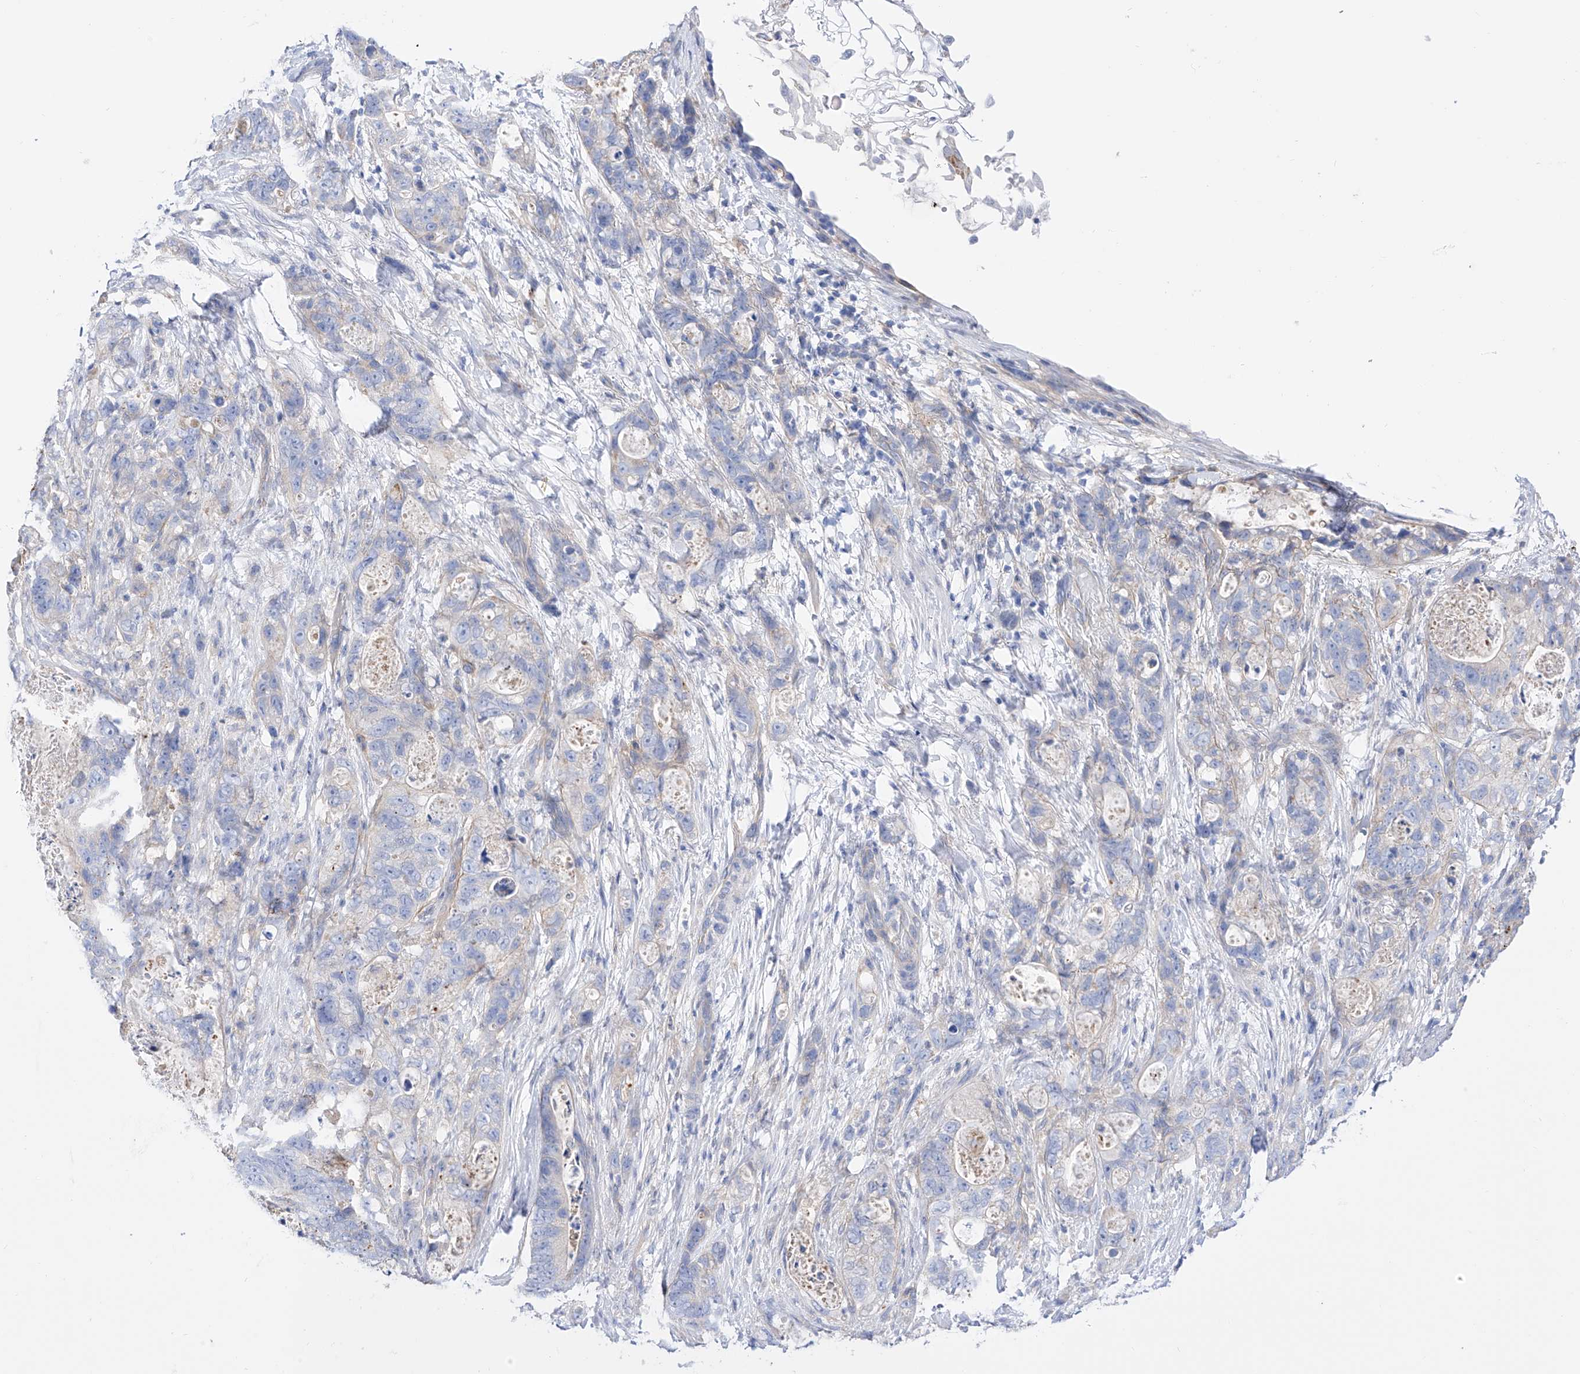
{"staining": {"intensity": "negative", "quantity": "none", "location": "none"}, "tissue": "stomach cancer", "cell_type": "Tumor cells", "image_type": "cancer", "snomed": [{"axis": "morphology", "description": "Normal tissue, NOS"}, {"axis": "morphology", "description": "Adenocarcinoma, NOS"}, {"axis": "topography", "description": "Stomach"}], "caption": "The image reveals no staining of tumor cells in stomach adenocarcinoma. (Brightfield microscopy of DAB immunohistochemistry at high magnification).", "gene": "ZNF653", "patient": {"sex": "female", "age": 89}}